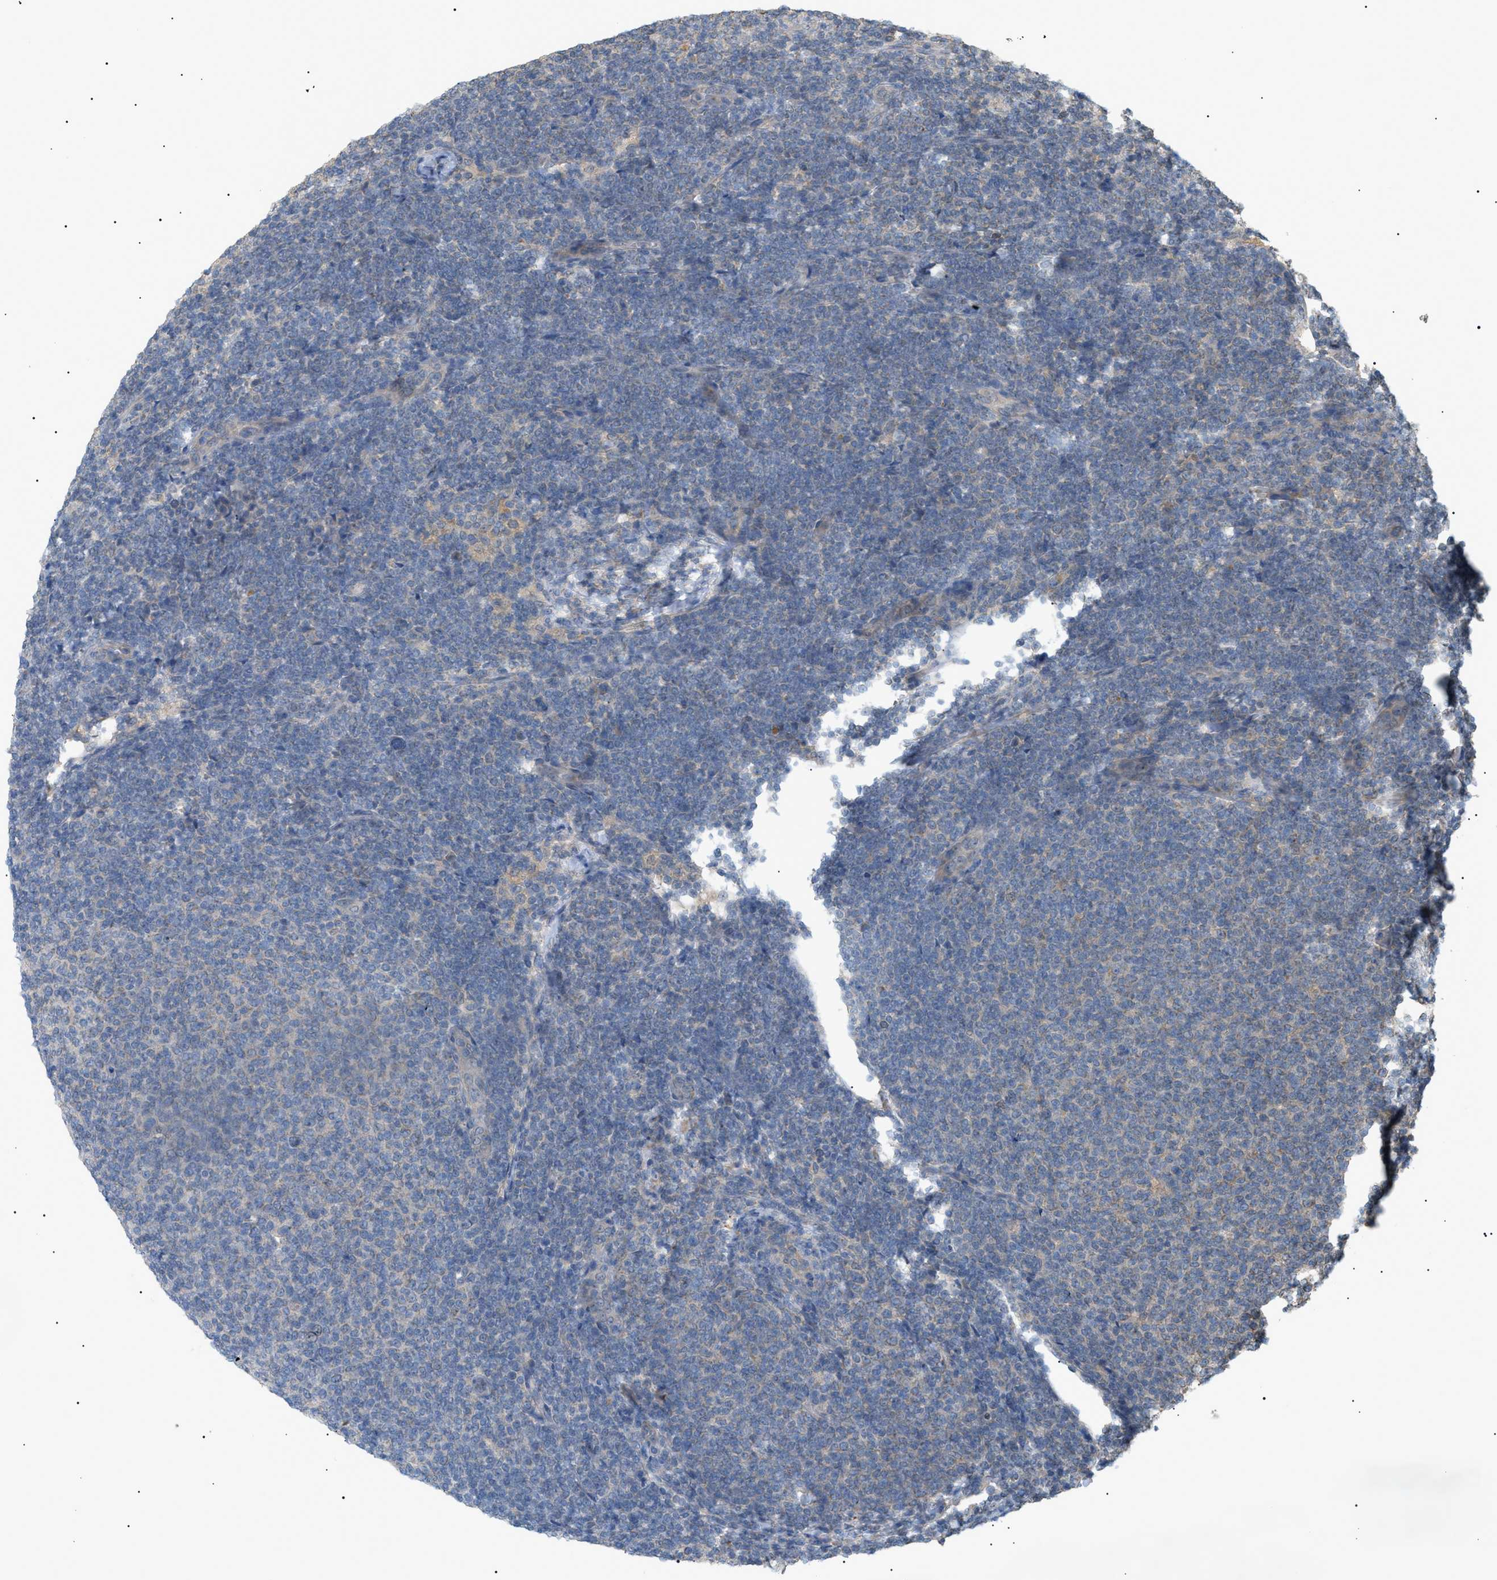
{"staining": {"intensity": "negative", "quantity": "none", "location": "none"}, "tissue": "lymphoma", "cell_type": "Tumor cells", "image_type": "cancer", "snomed": [{"axis": "morphology", "description": "Malignant lymphoma, non-Hodgkin's type, Low grade"}, {"axis": "topography", "description": "Lymph node"}], "caption": "The micrograph reveals no staining of tumor cells in lymphoma.", "gene": "IRS2", "patient": {"sex": "male", "age": 66}}